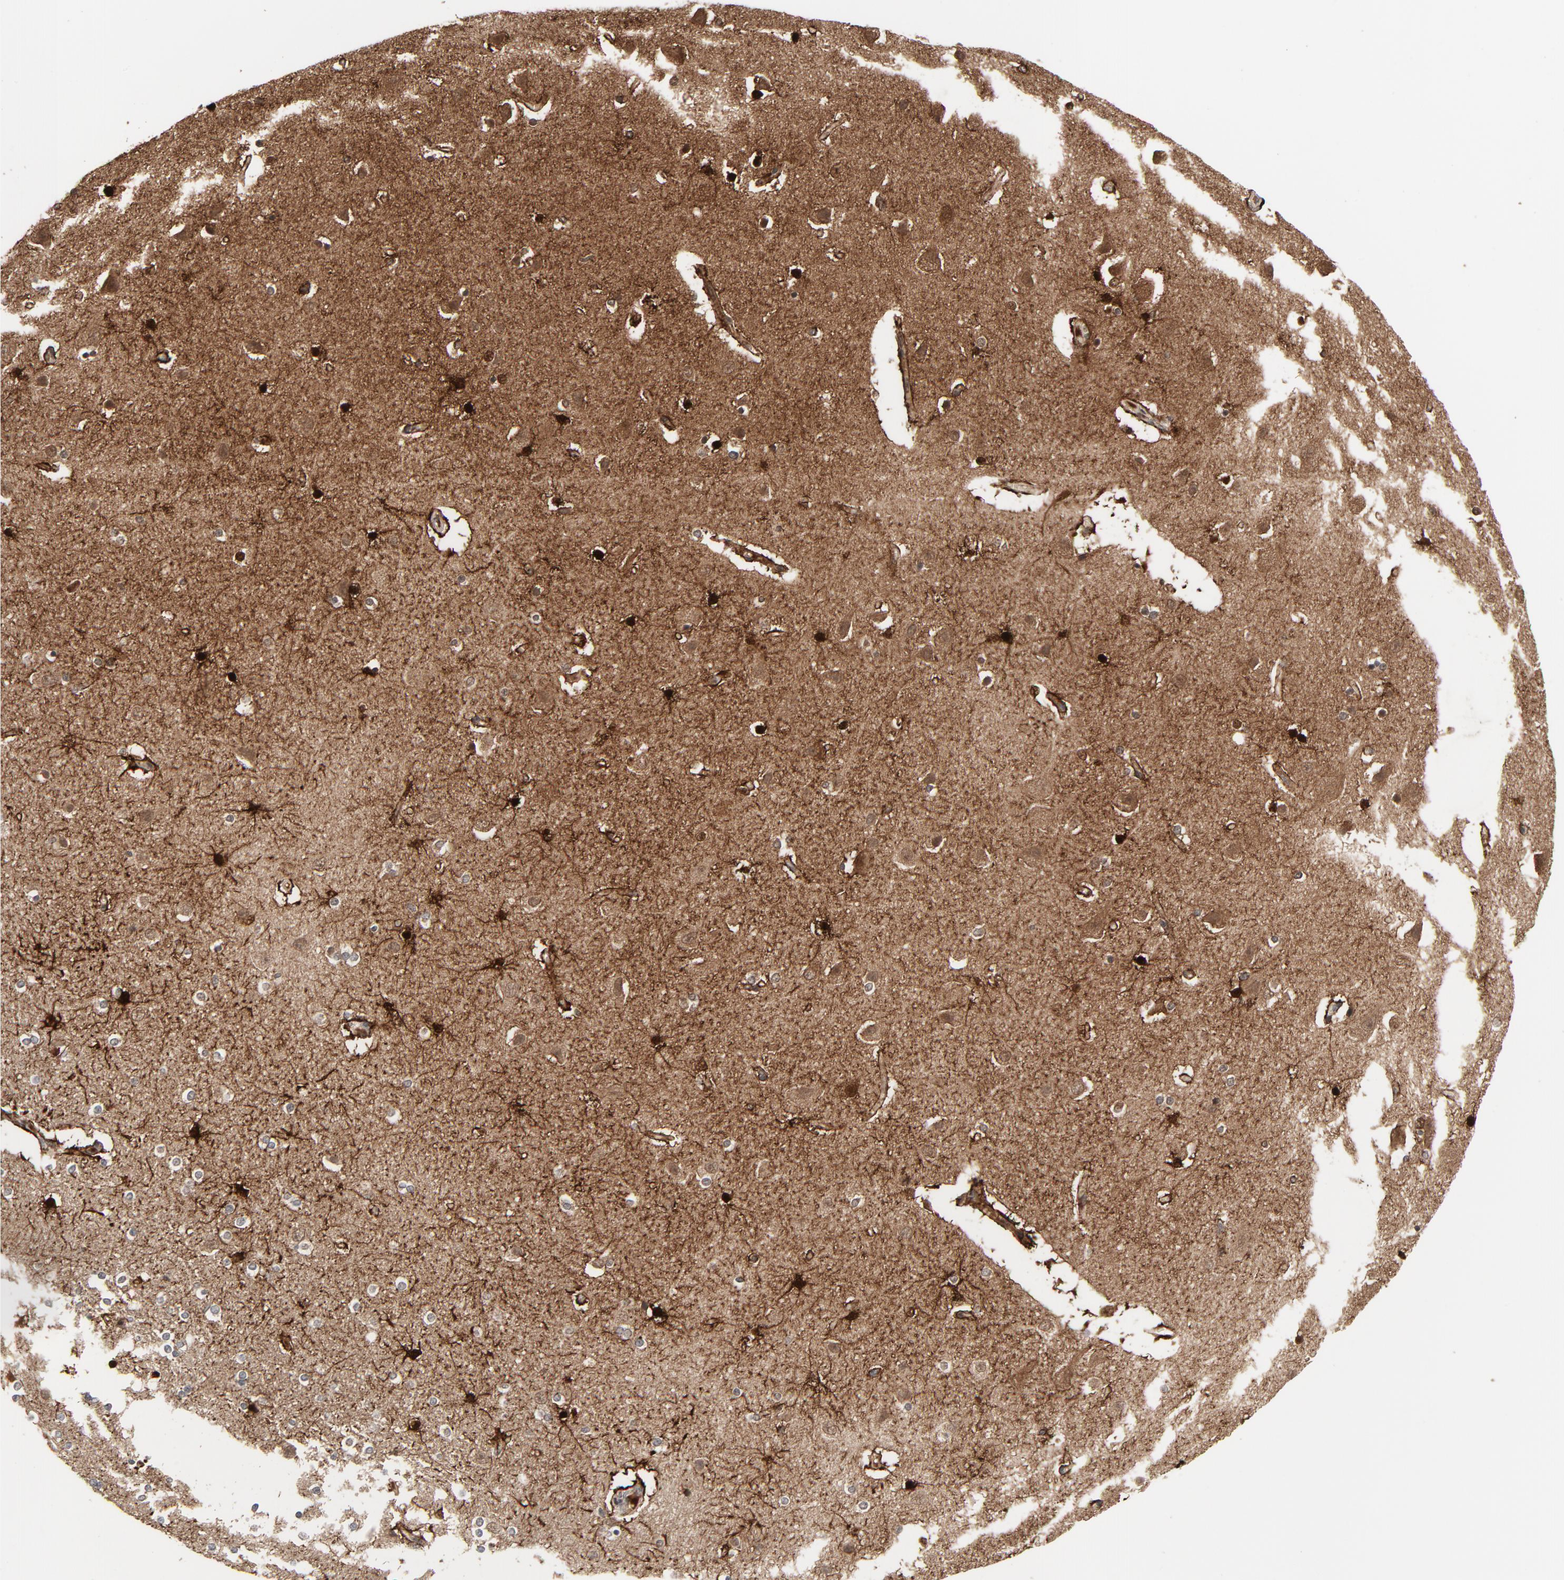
{"staining": {"intensity": "strong", "quantity": ">75%", "location": "cytoplasmic/membranous"}, "tissue": "caudate", "cell_type": "Glial cells", "image_type": "normal", "snomed": [{"axis": "morphology", "description": "Normal tissue, NOS"}, {"axis": "topography", "description": "Lateral ventricle wall"}], "caption": "DAB immunohistochemical staining of benign caudate demonstrates strong cytoplasmic/membranous protein positivity in approximately >75% of glial cells. (IHC, brightfield microscopy, high magnification).", "gene": "MT3", "patient": {"sex": "female", "age": 54}}